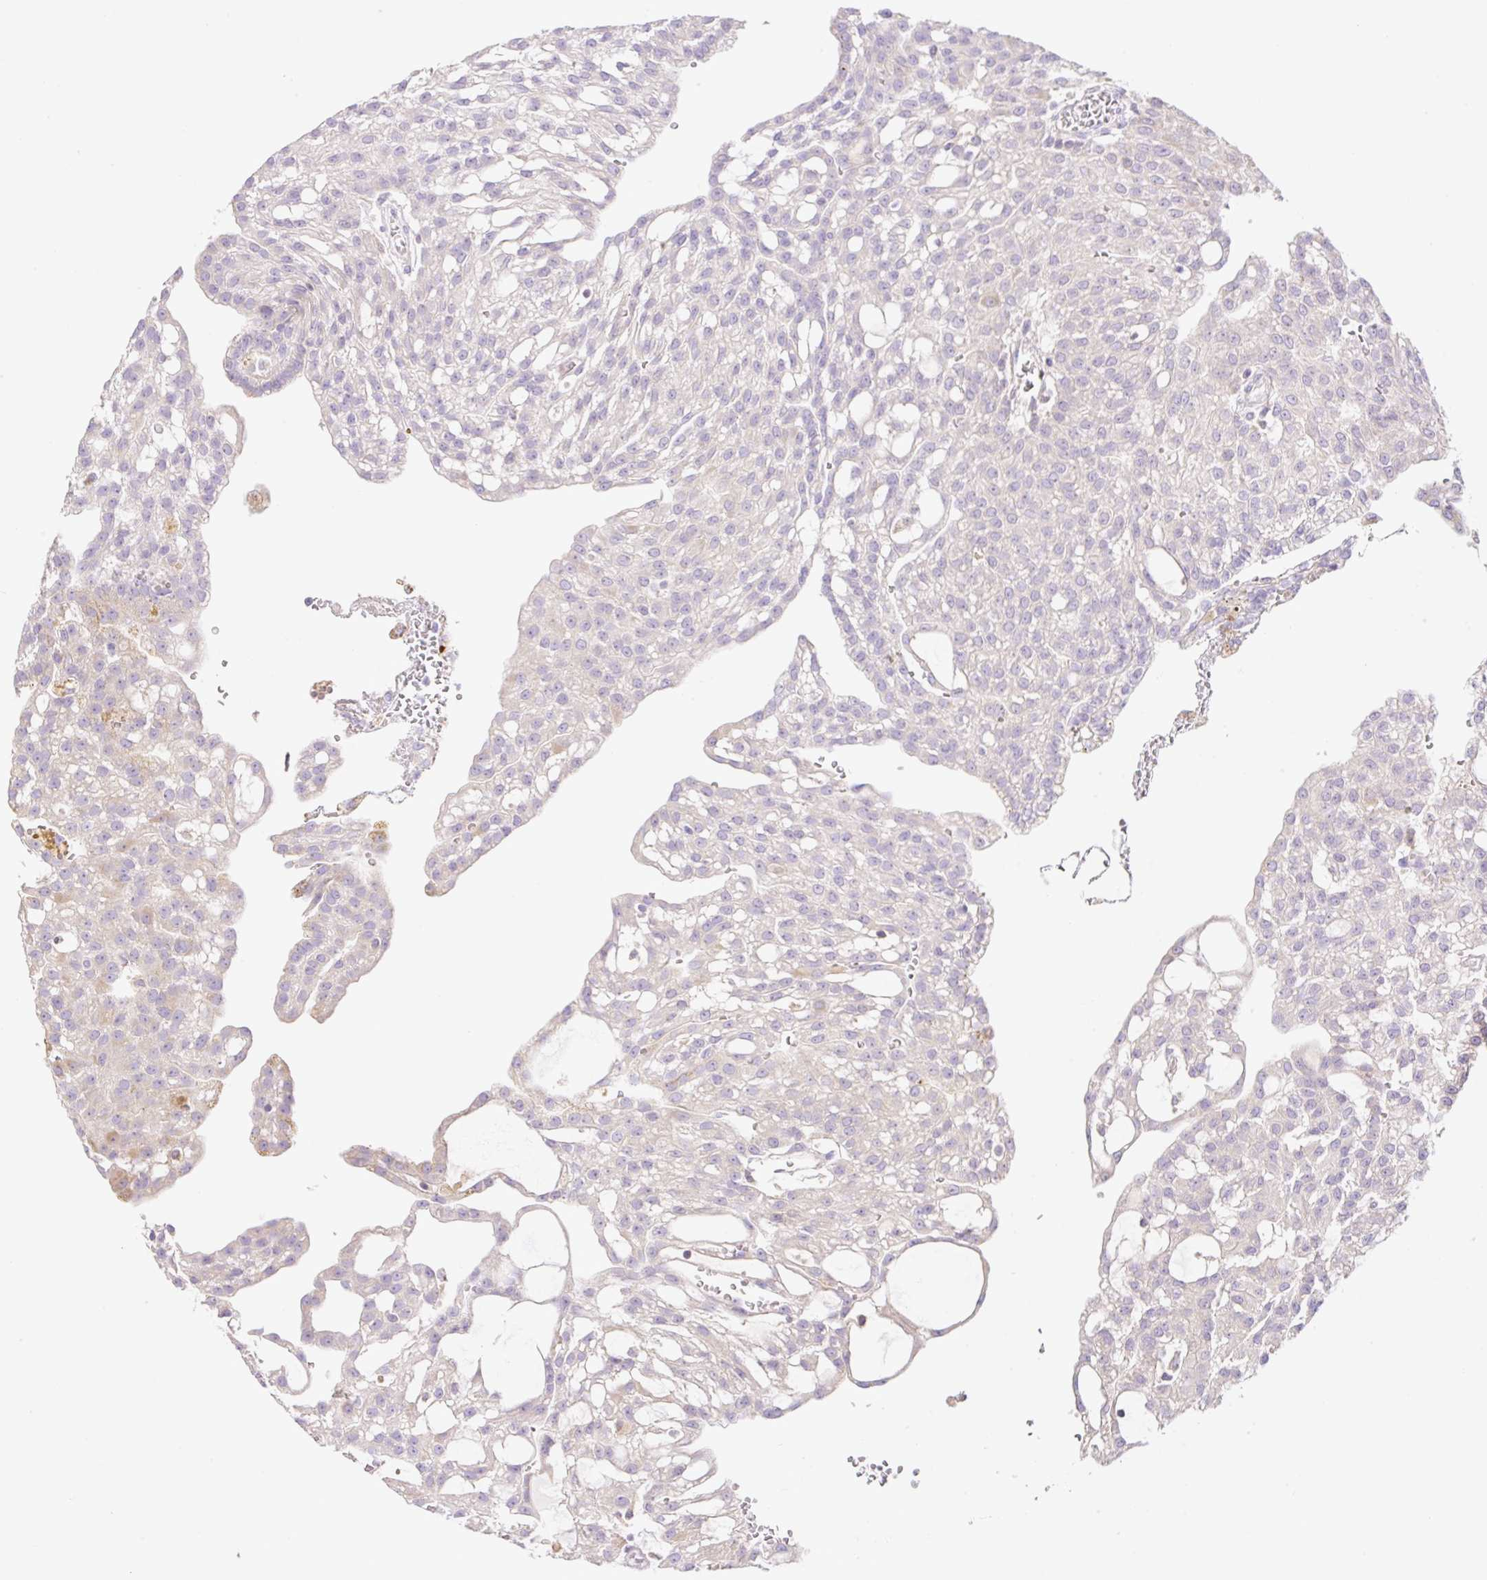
{"staining": {"intensity": "weak", "quantity": "<25%", "location": "cytoplasmic/membranous"}, "tissue": "renal cancer", "cell_type": "Tumor cells", "image_type": "cancer", "snomed": [{"axis": "morphology", "description": "Adenocarcinoma, NOS"}, {"axis": "topography", "description": "Kidney"}], "caption": "Immunohistochemistry photomicrograph of human adenocarcinoma (renal) stained for a protein (brown), which reveals no expression in tumor cells.", "gene": "VPS25", "patient": {"sex": "male", "age": 63}}